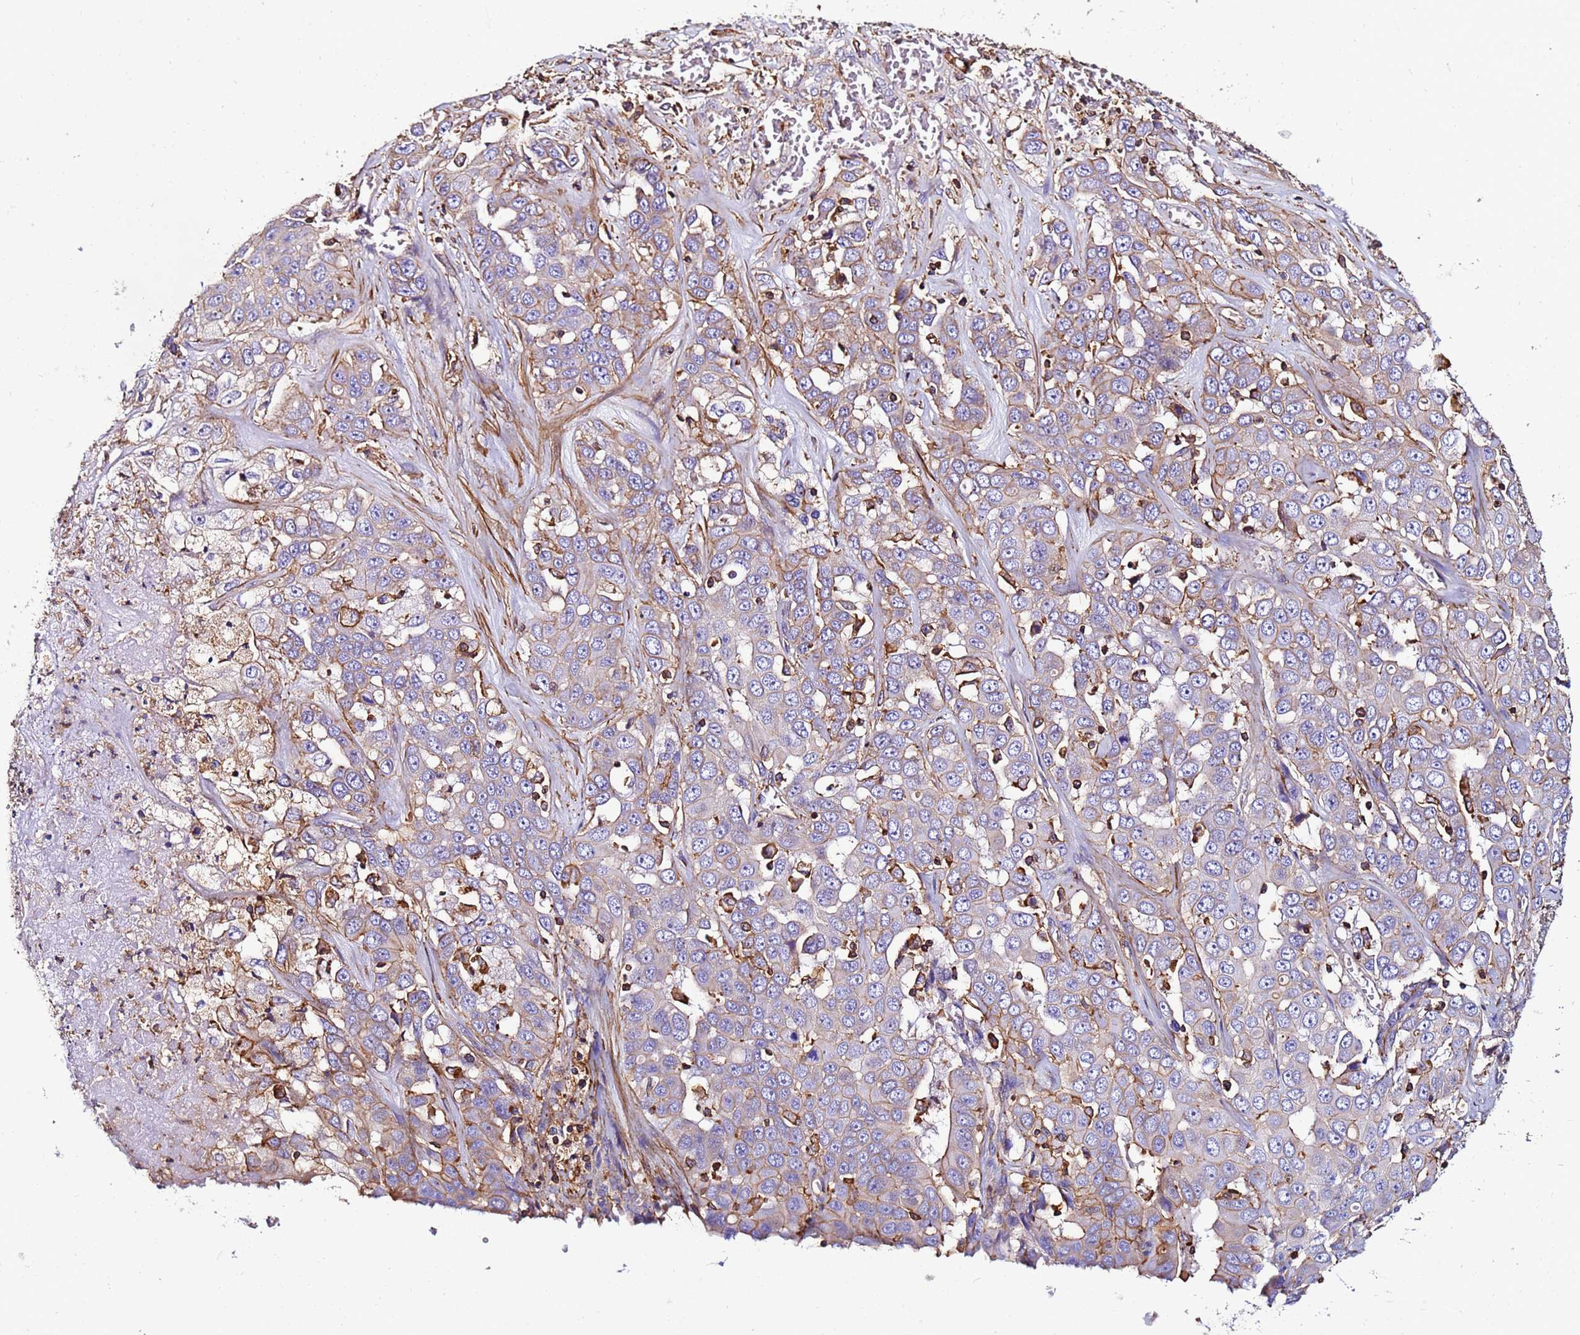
{"staining": {"intensity": "moderate", "quantity": "<25%", "location": "cytoplasmic/membranous"}, "tissue": "liver cancer", "cell_type": "Tumor cells", "image_type": "cancer", "snomed": [{"axis": "morphology", "description": "Cholangiocarcinoma"}, {"axis": "topography", "description": "Liver"}], "caption": "An immunohistochemistry histopathology image of tumor tissue is shown. Protein staining in brown labels moderate cytoplasmic/membranous positivity in cholangiocarcinoma (liver) within tumor cells. Immunohistochemistry (ihc) stains the protein in brown and the nuclei are stained blue.", "gene": "ACTB", "patient": {"sex": "female", "age": 52}}